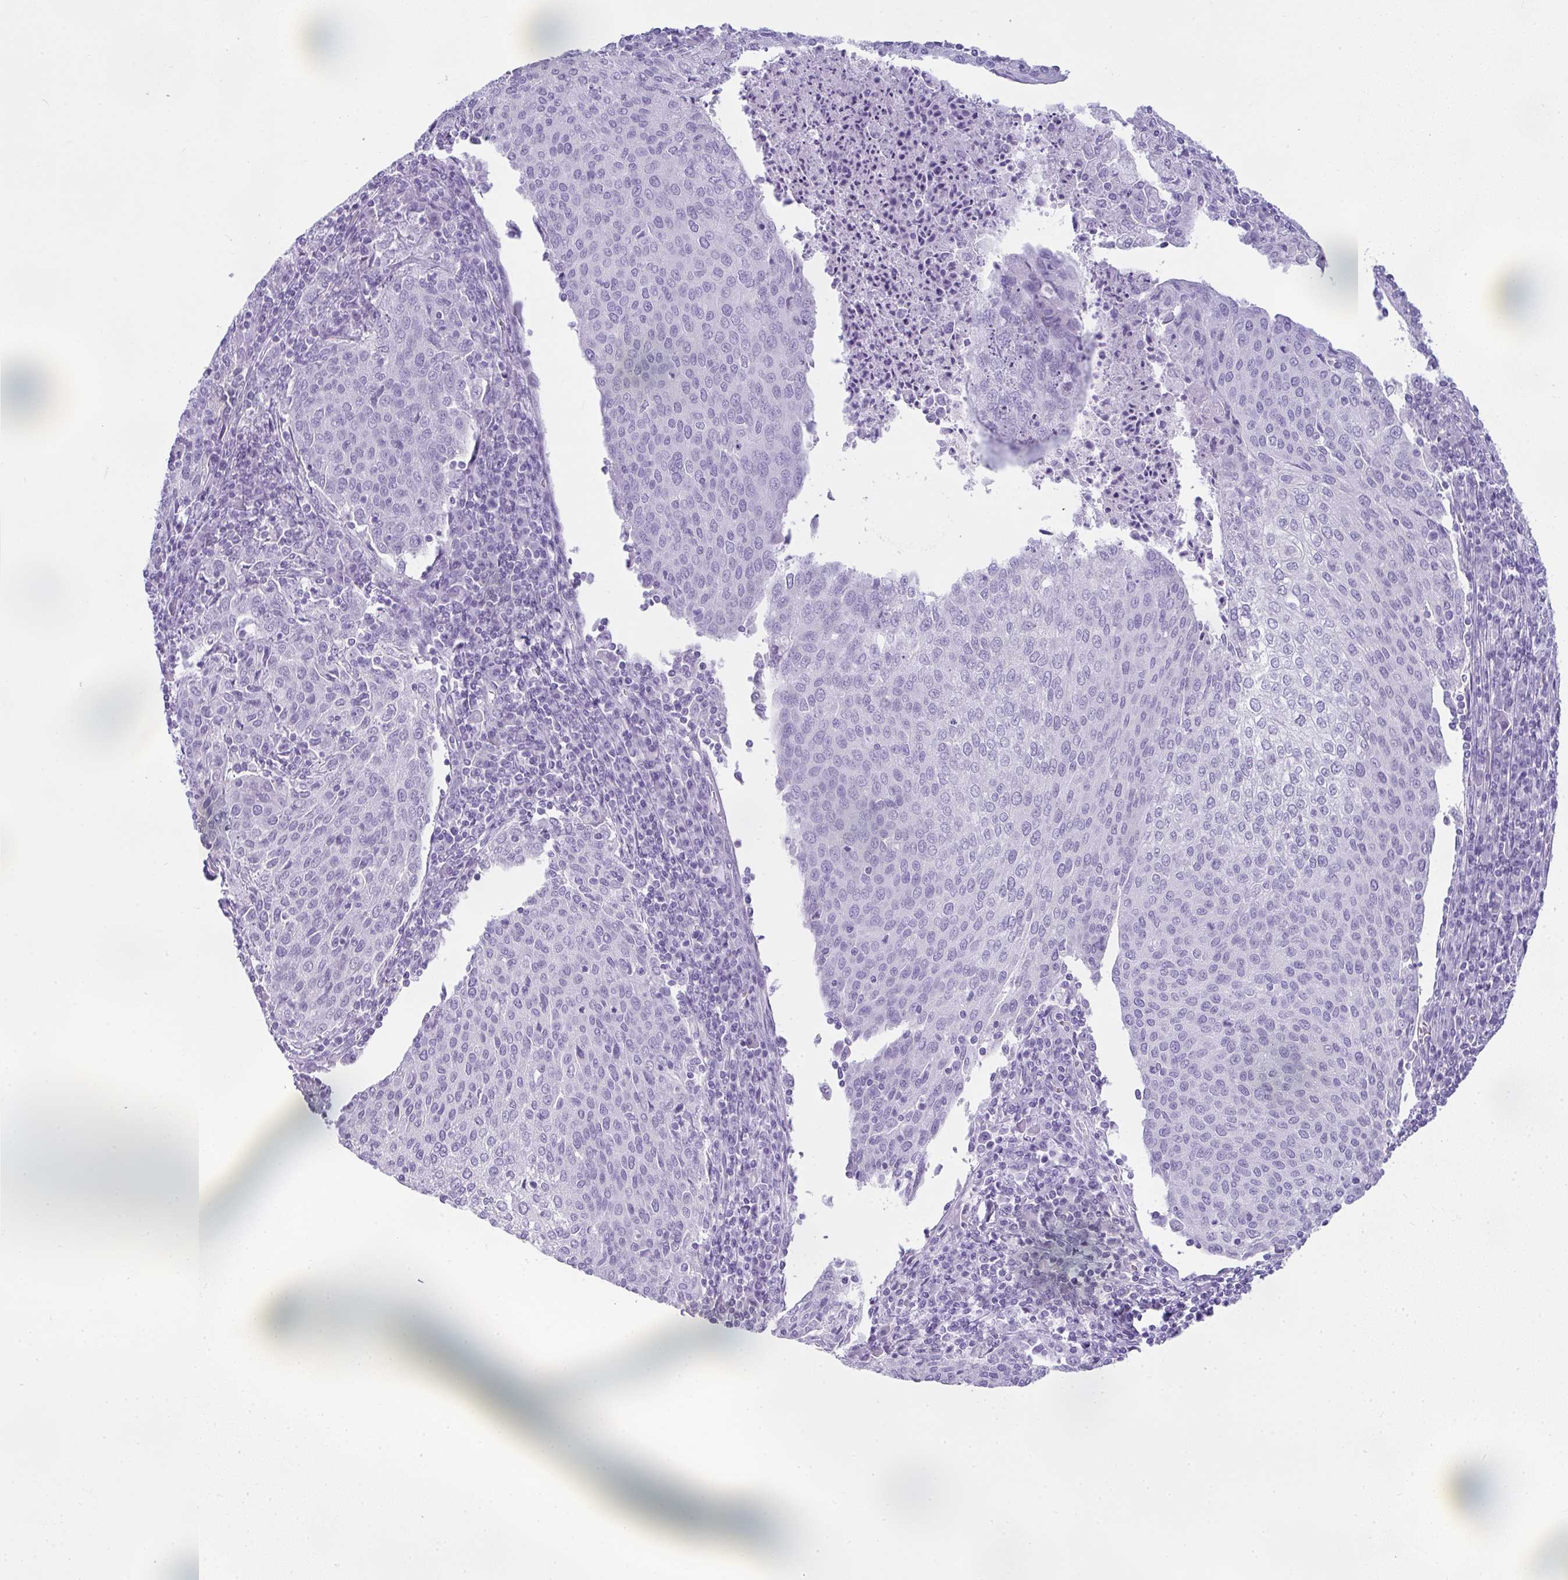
{"staining": {"intensity": "negative", "quantity": "none", "location": "none"}, "tissue": "cervical cancer", "cell_type": "Tumor cells", "image_type": "cancer", "snomed": [{"axis": "morphology", "description": "Squamous cell carcinoma, NOS"}, {"axis": "topography", "description": "Cervix"}], "caption": "This is a photomicrograph of IHC staining of squamous cell carcinoma (cervical), which shows no staining in tumor cells.", "gene": "RASL10A", "patient": {"sex": "female", "age": 46}}